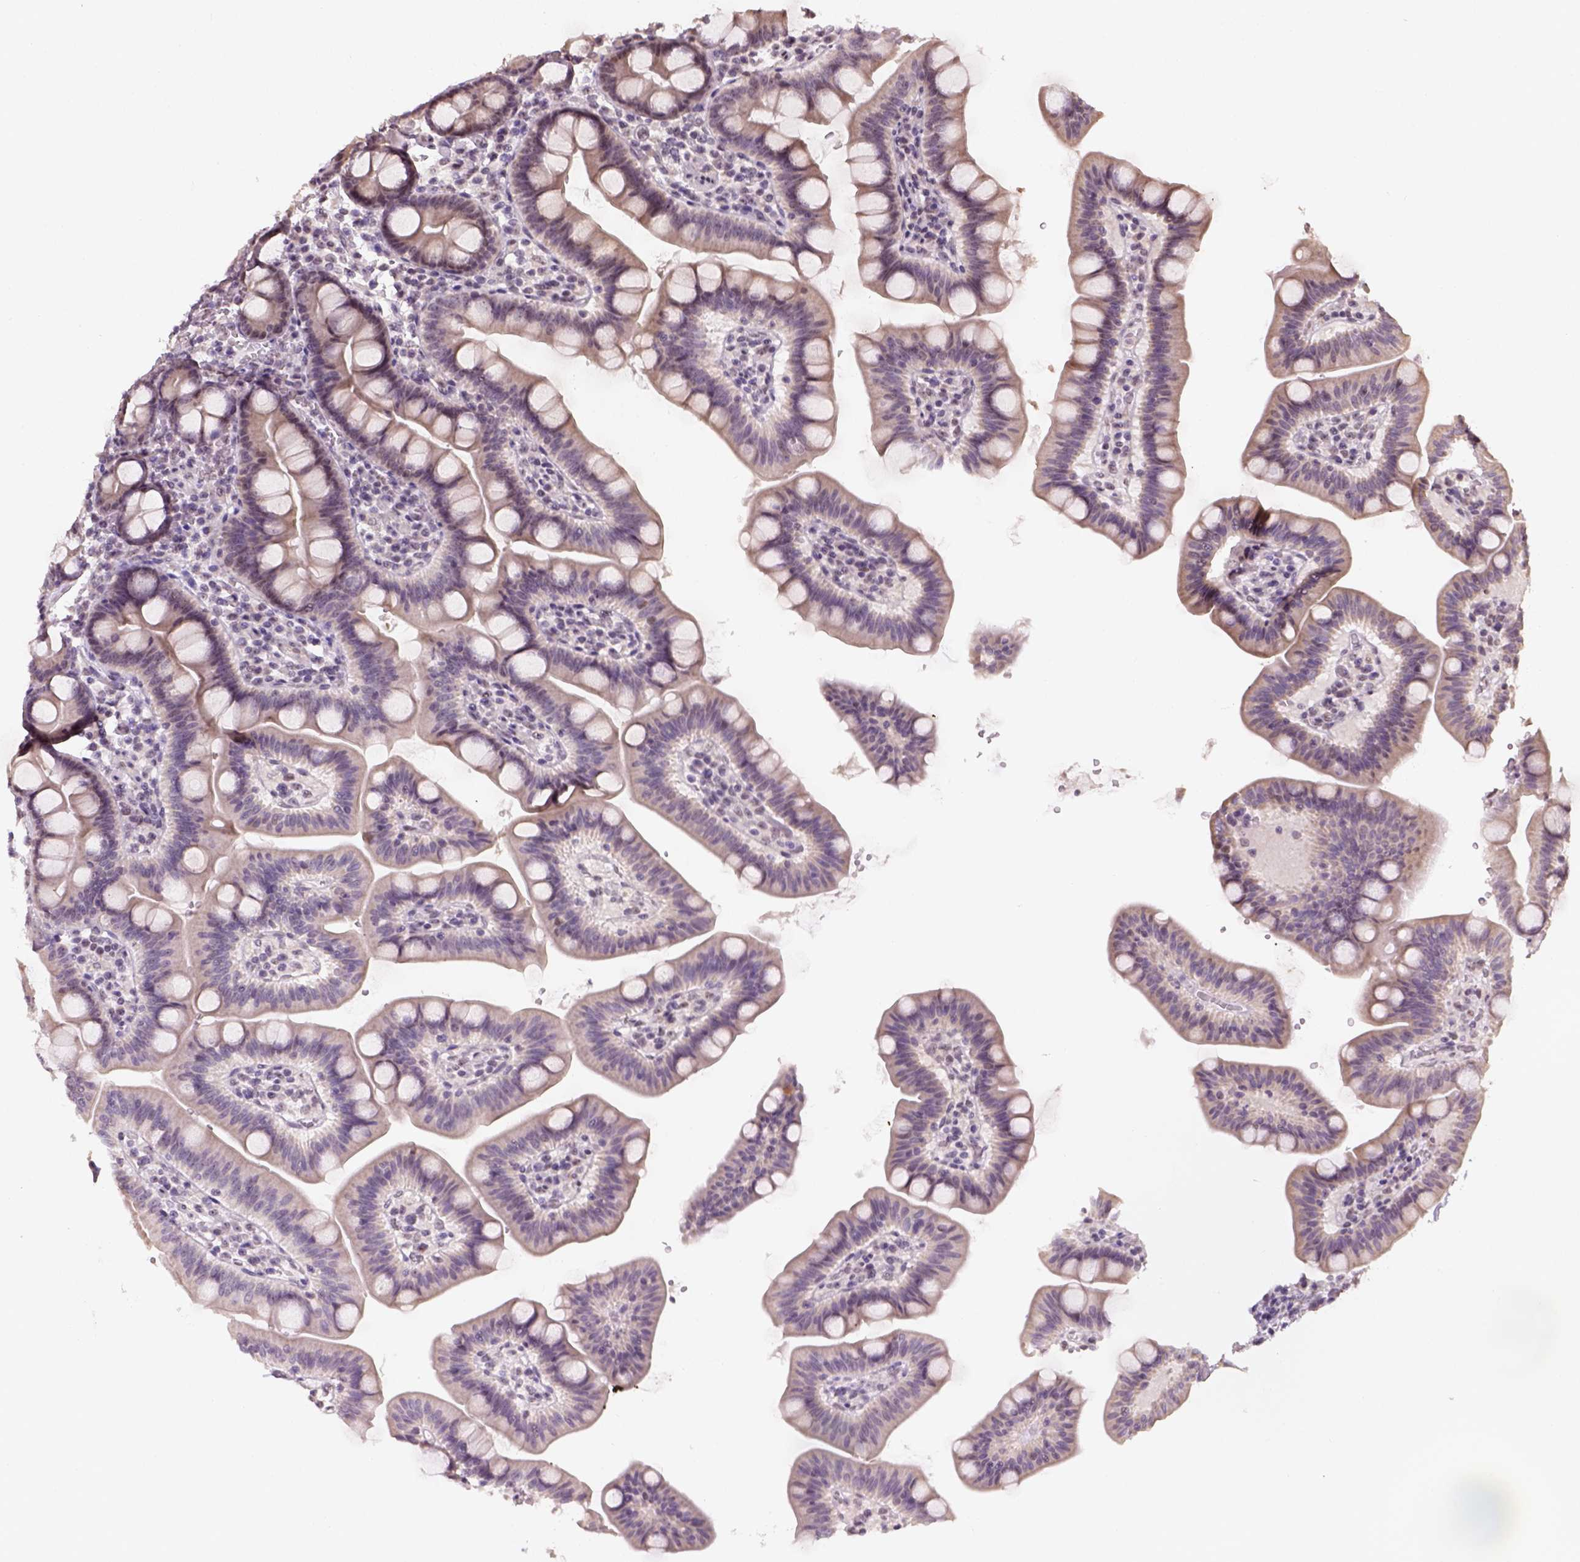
{"staining": {"intensity": "negative", "quantity": "none", "location": "none"}, "tissue": "duodenum", "cell_type": "Glandular cells", "image_type": "normal", "snomed": [{"axis": "morphology", "description": "Normal tissue, NOS"}, {"axis": "topography", "description": "Pancreas"}, {"axis": "topography", "description": "Duodenum"}], "caption": "Image shows no significant protein staining in glandular cells of unremarkable duodenum.", "gene": "DDX50", "patient": {"sex": "male", "age": 59}}